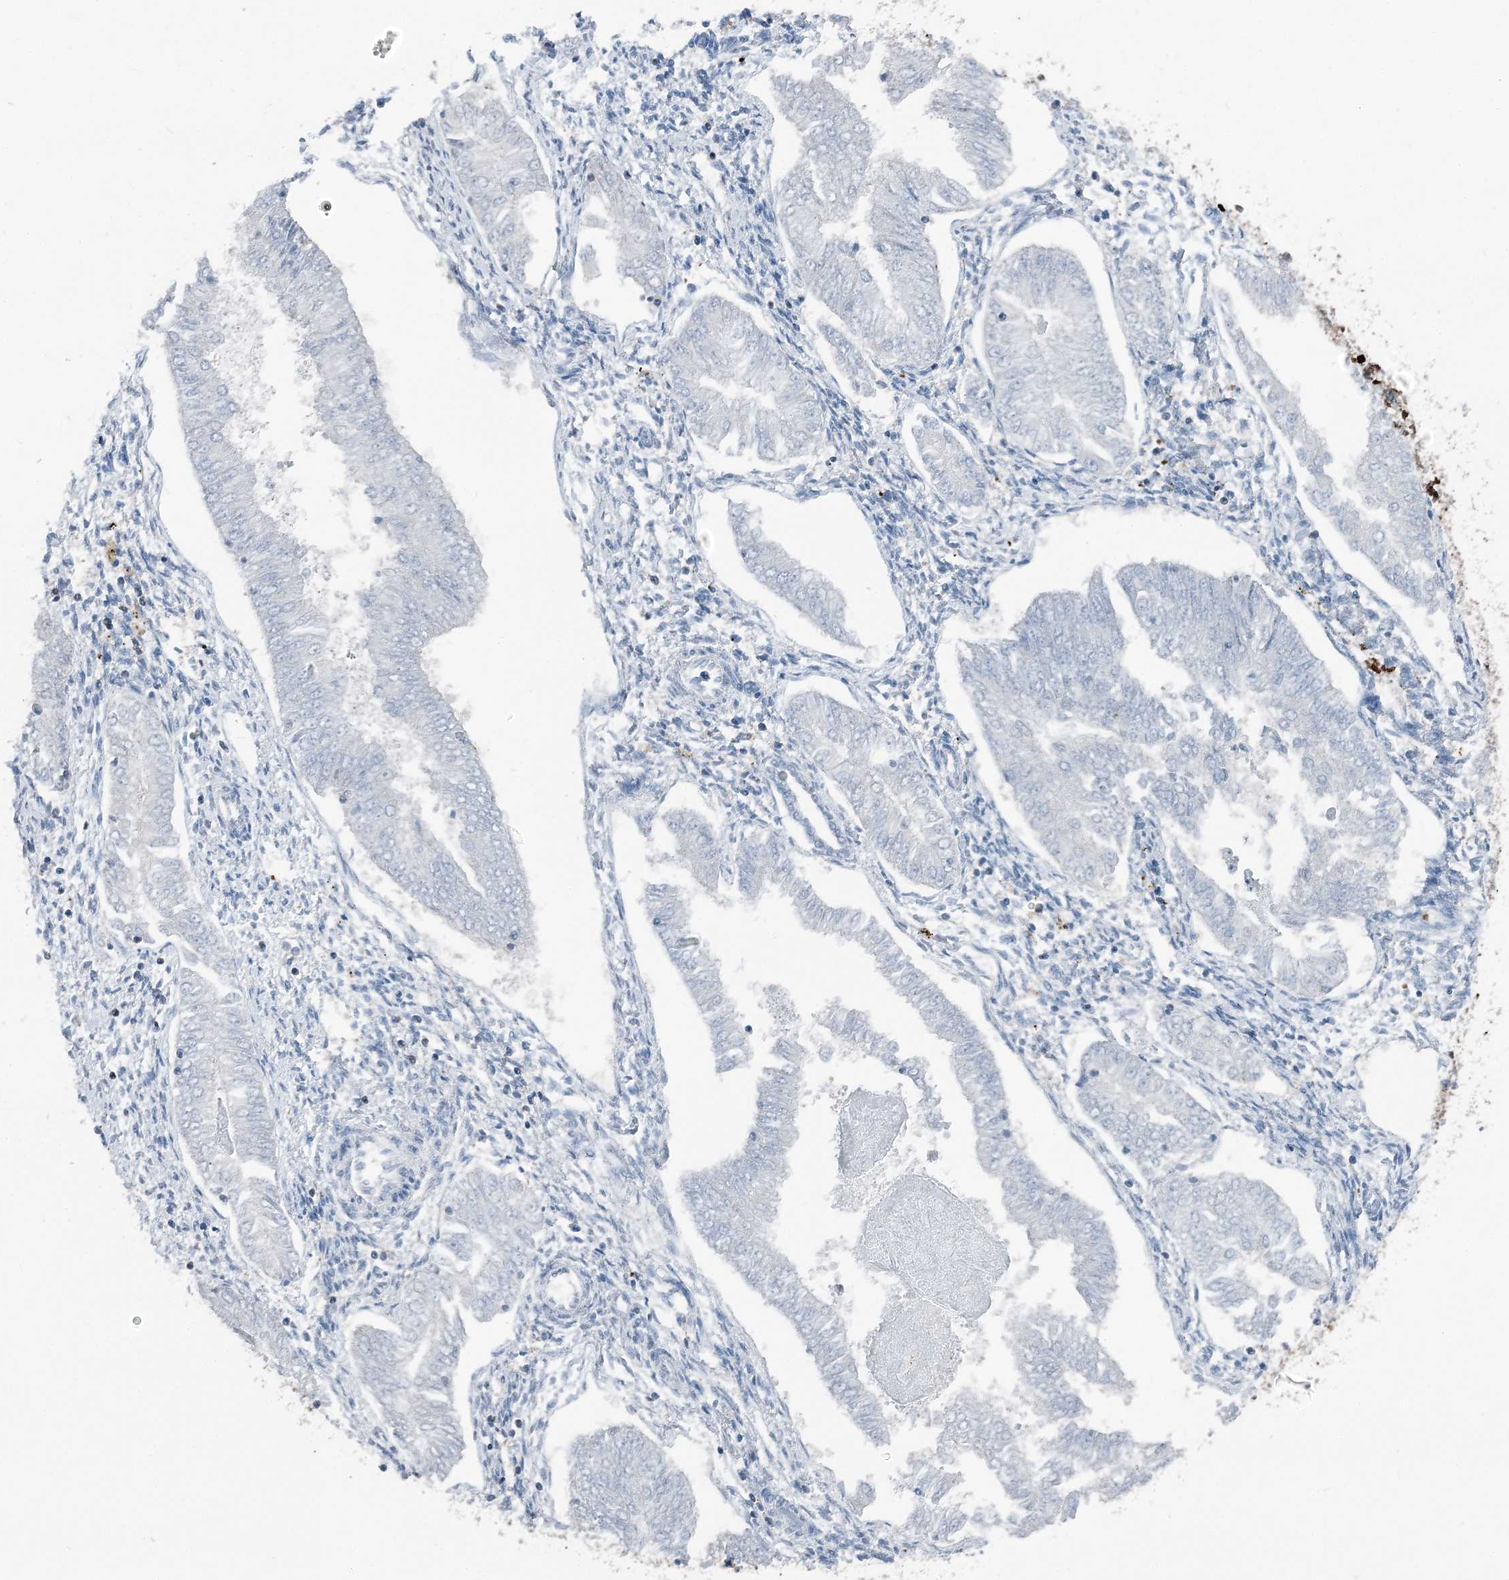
{"staining": {"intensity": "negative", "quantity": "none", "location": "none"}, "tissue": "endometrial cancer", "cell_type": "Tumor cells", "image_type": "cancer", "snomed": [{"axis": "morphology", "description": "Adenocarcinoma, NOS"}, {"axis": "topography", "description": "Endometrium"}], "caption": "The immunohistochemistry image has no significant staining in tumor cells of adenocarcinoma (endometrial) tissue.", "gene": "CFL1", "patient": {"sex": "female", "age": 53}}